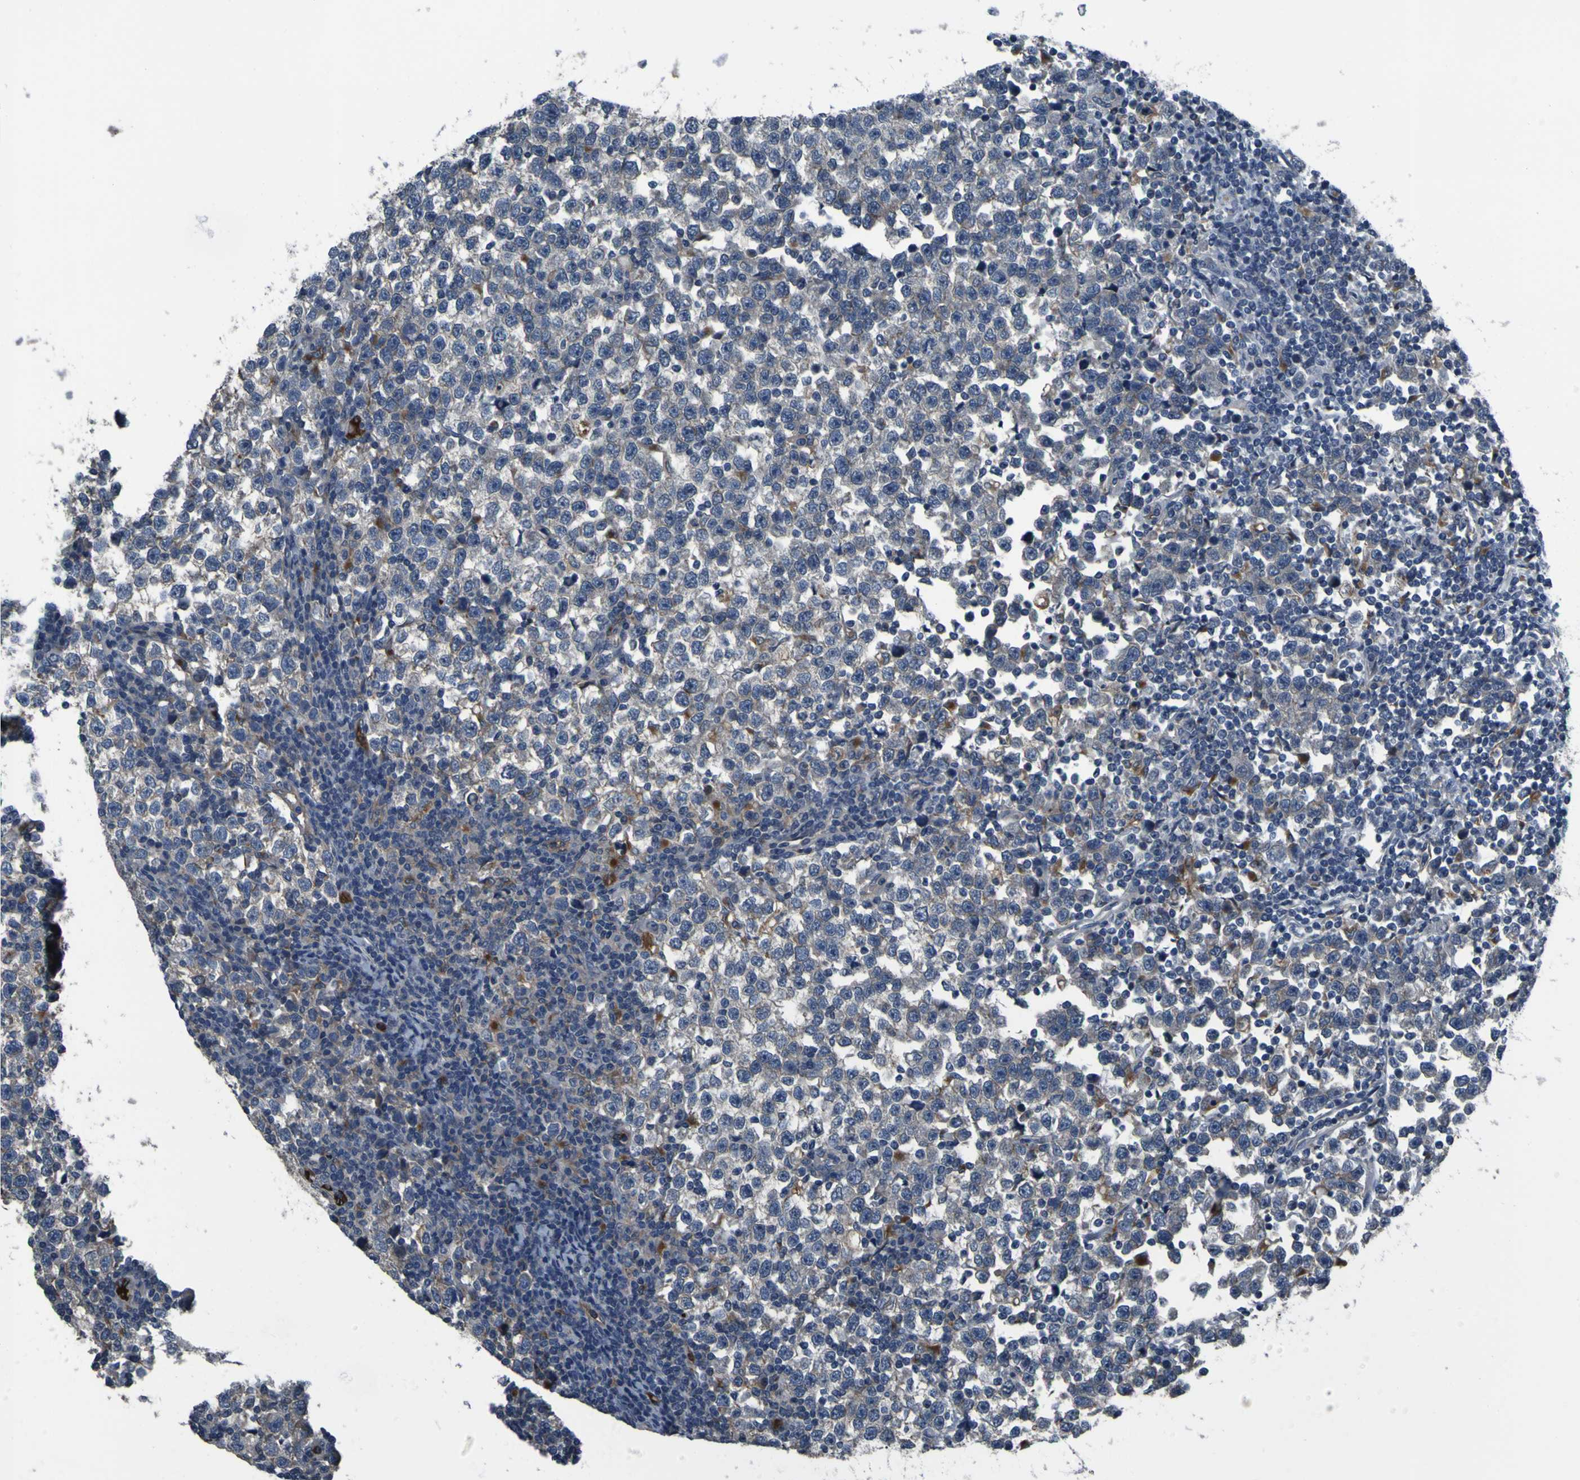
{"staining": {"intensity": "weak", "quantity": "<25%", "location": "cytoplasmic/membranous"}, "tissue": "testis cancer", "cell_type": "Tumor cells", "image_type": "cancer", "snomed": [{"axis": "morphology", "description": "Seminoma, NOS"}, {"axis": "topography", "description": "Testis"}], "caption": "The image exhibits no significant staining in tumor cells of testis seminoma. The staining was performed using DAB (3,3'-diaminobenzidine) to visualize the protein expression in brown, while the nuclei were stained in blue with hematoxylin (Magnification: 20x).", "gene": "GRAMD1A", "patient": {"sex": "male", "age": 43}}